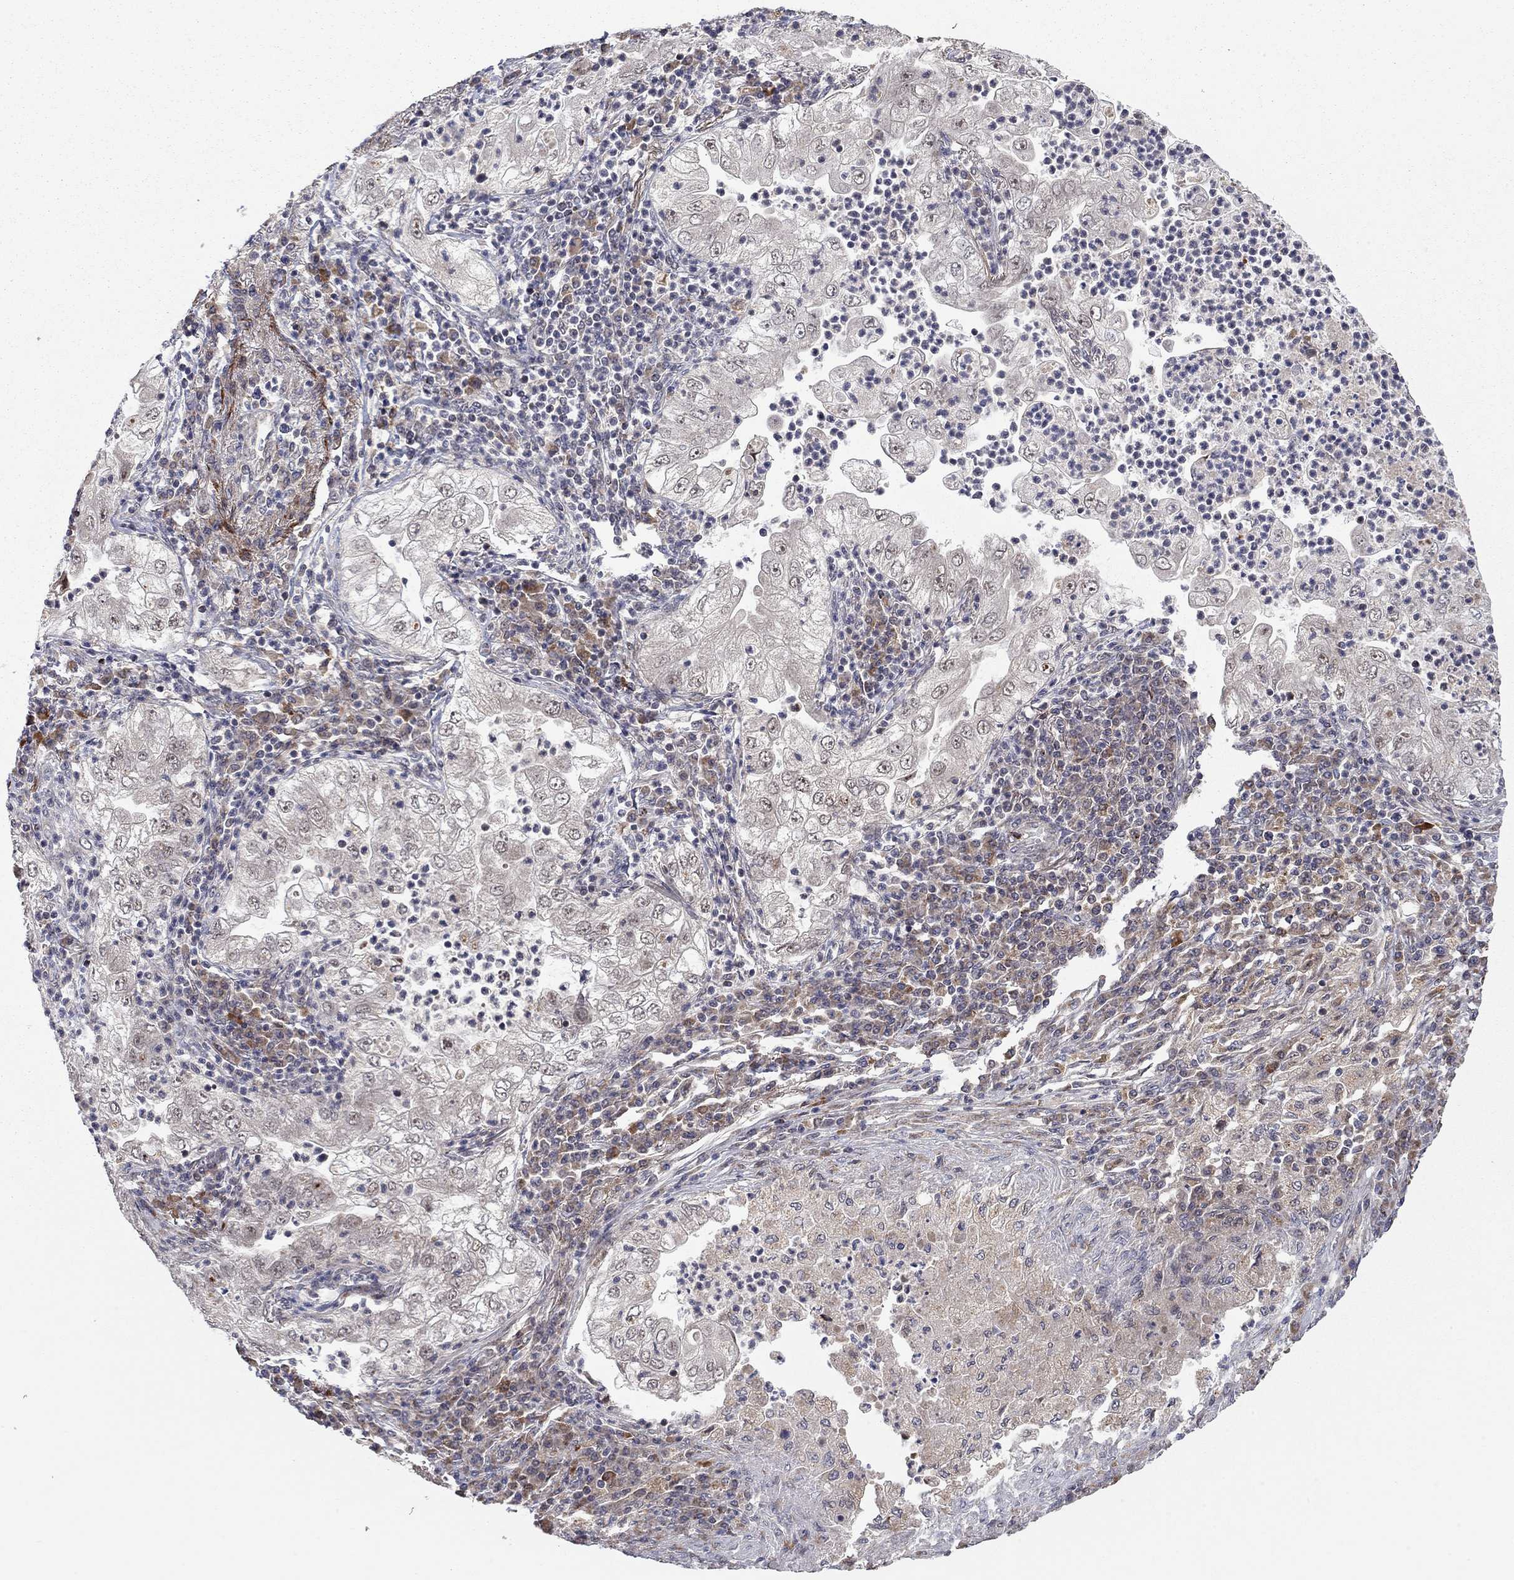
{"staining": {"intensity": "weak", "quantity": "25%-75%", "location": "cytoplasmic/membranous"}, "tissue": "lung cancer", "cell_type": "Tumor cells", "image_type": "cancer", "snomed": [{"axis": "morphology", "description": "Adenocarcinoma, NOS"}, {"axis": "topography", "description": "Lung"}], "caption": "Brown immunohistochemical staining in lung cancer (adenocarcinoma) demonstrates weak cytoplasmic/membranous positivity in approximately 25%-75% of tumor cells.", "gene": "IDS", "patient": {"sex": "female", "age": 73}}